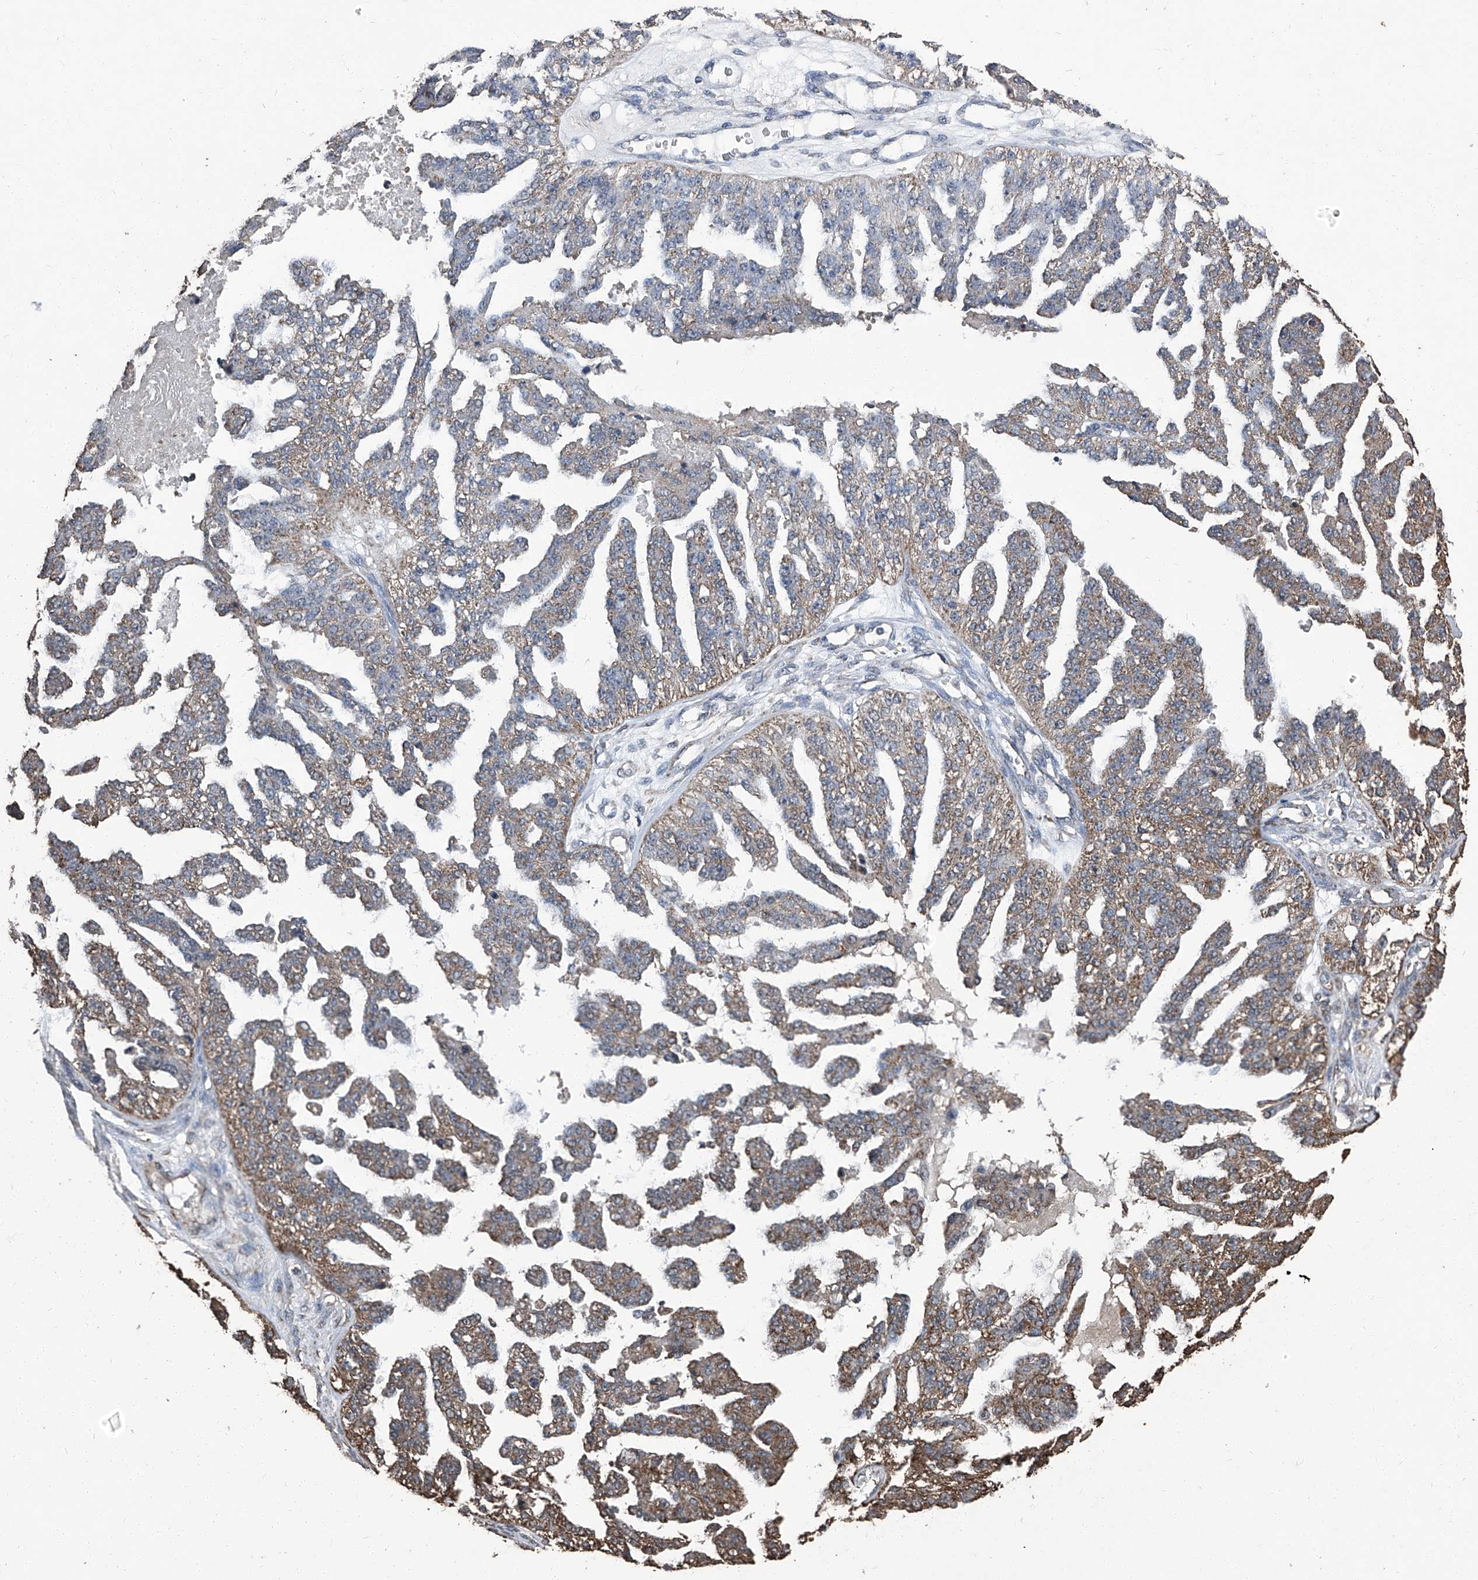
{"staining": {"intensity": "moderate", "quantity": ">75%", "location": "cytoplasmic/membranous"}, "tissue": "ovarian cancer", "cell_type": "Tumor cells", "image_type": "cancer", "snomed": [{"axis": "morphology", "description": "Cystadenocarcinoma, serous, NOS"}, {"axis": "topography", "description": "Ovary"}], "caption": "Immunohistochemical staining of ovarian cancer (serous cystadenocarcinoma) displays medium levels of moderate cytoplasmic/membranous expression in about >75% of tumor cells.", "gene": "STARD7", "patient": {"sex": "female", "age": 58}}